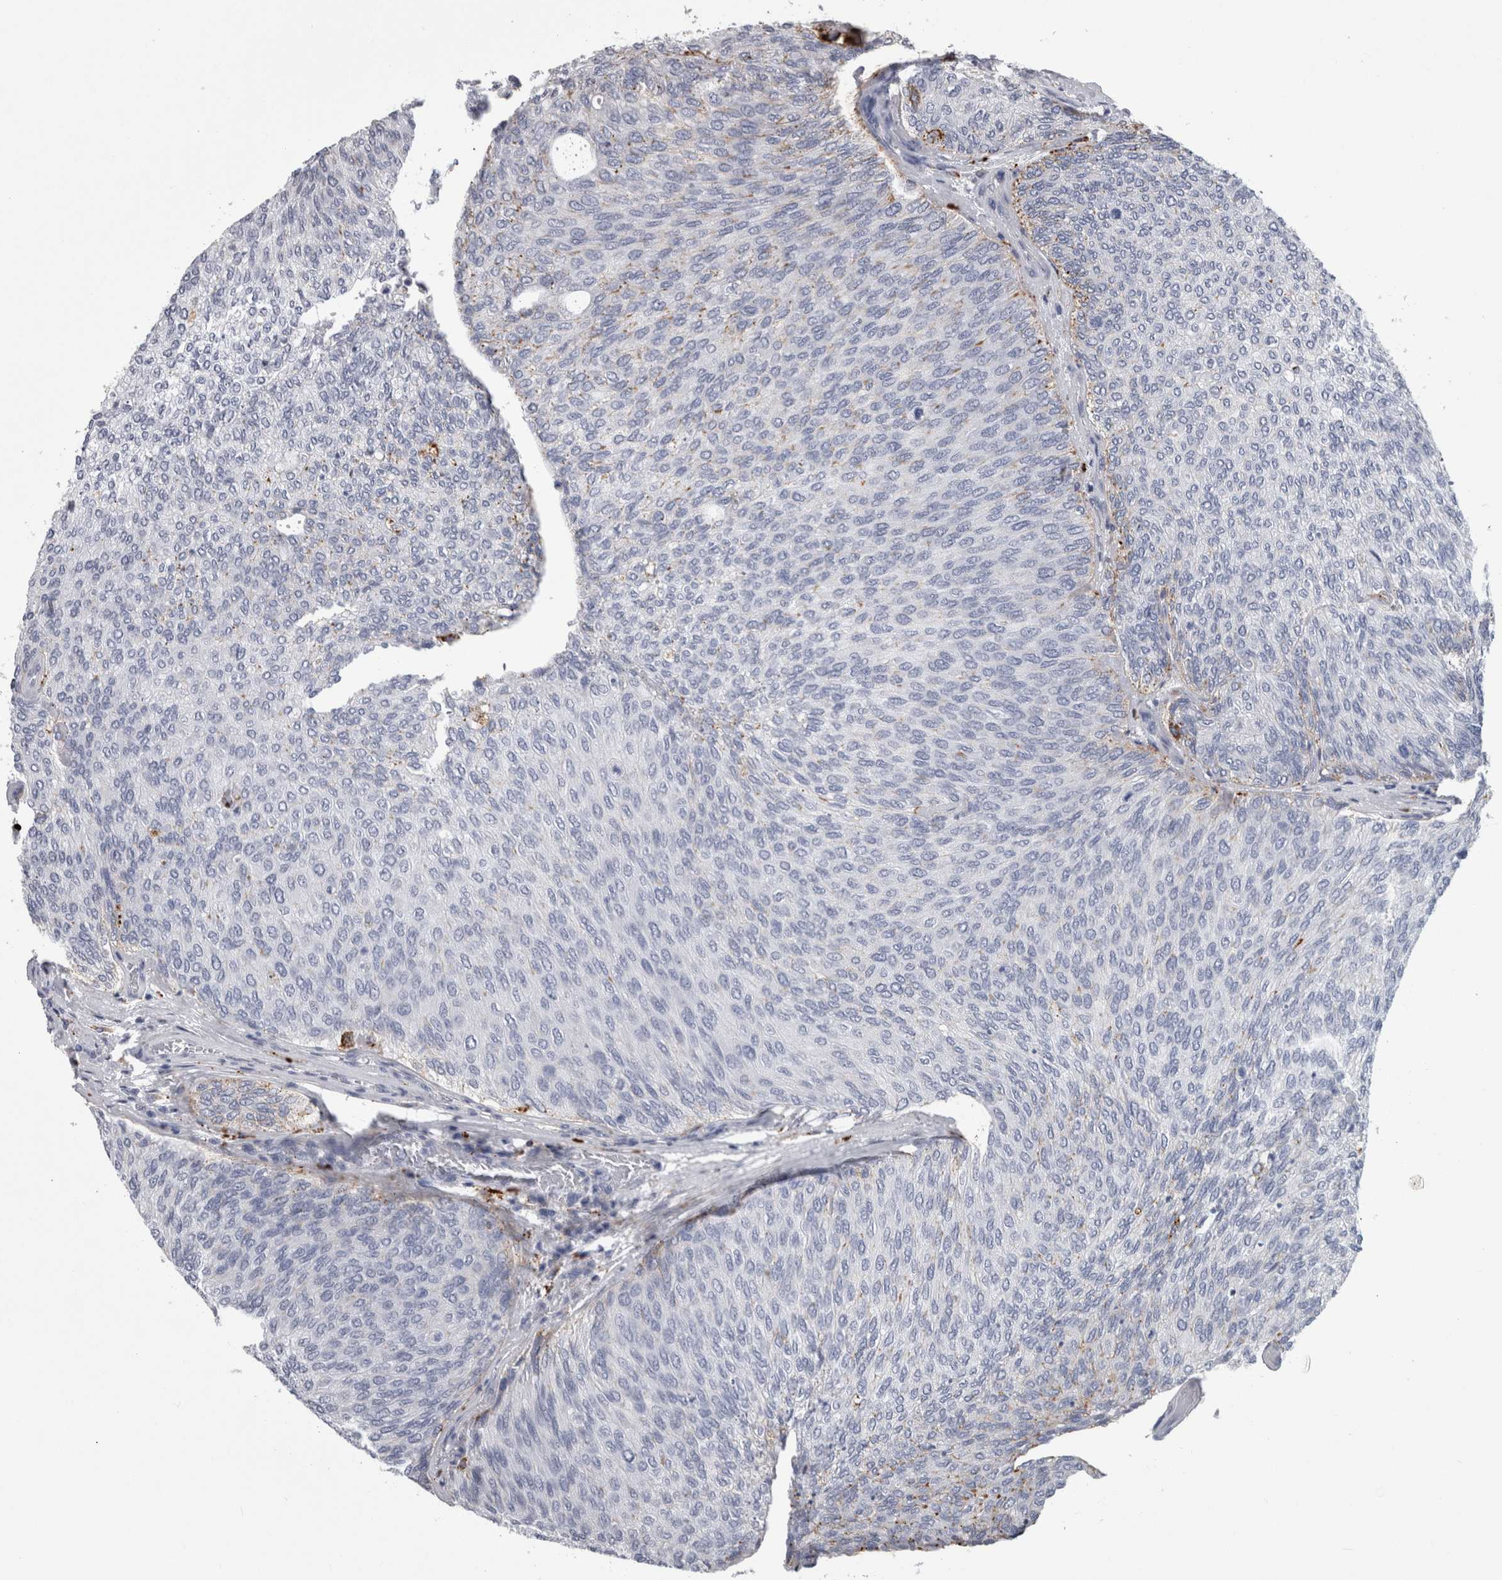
{"staining": {"intensity": "negative", "quantity": "none", "location": "none"}, "tissue": "urothelial cancer", "cell_type": "Tumor cells", "image_type": "cancer", "snomed": [{"axis": "morphology", "description": "Urothelial carcinoma, Low grade"}, {"axis": "topography", "description": "Urinary bladder"}], "caption": "Histopathology image shows no significant protein positivity in tumor cells of urothelial carcinoma (low-grade). Nuclei are stained in blue.", "gene": "DPP7", "patient": {"sex": "female", "age": 79}}